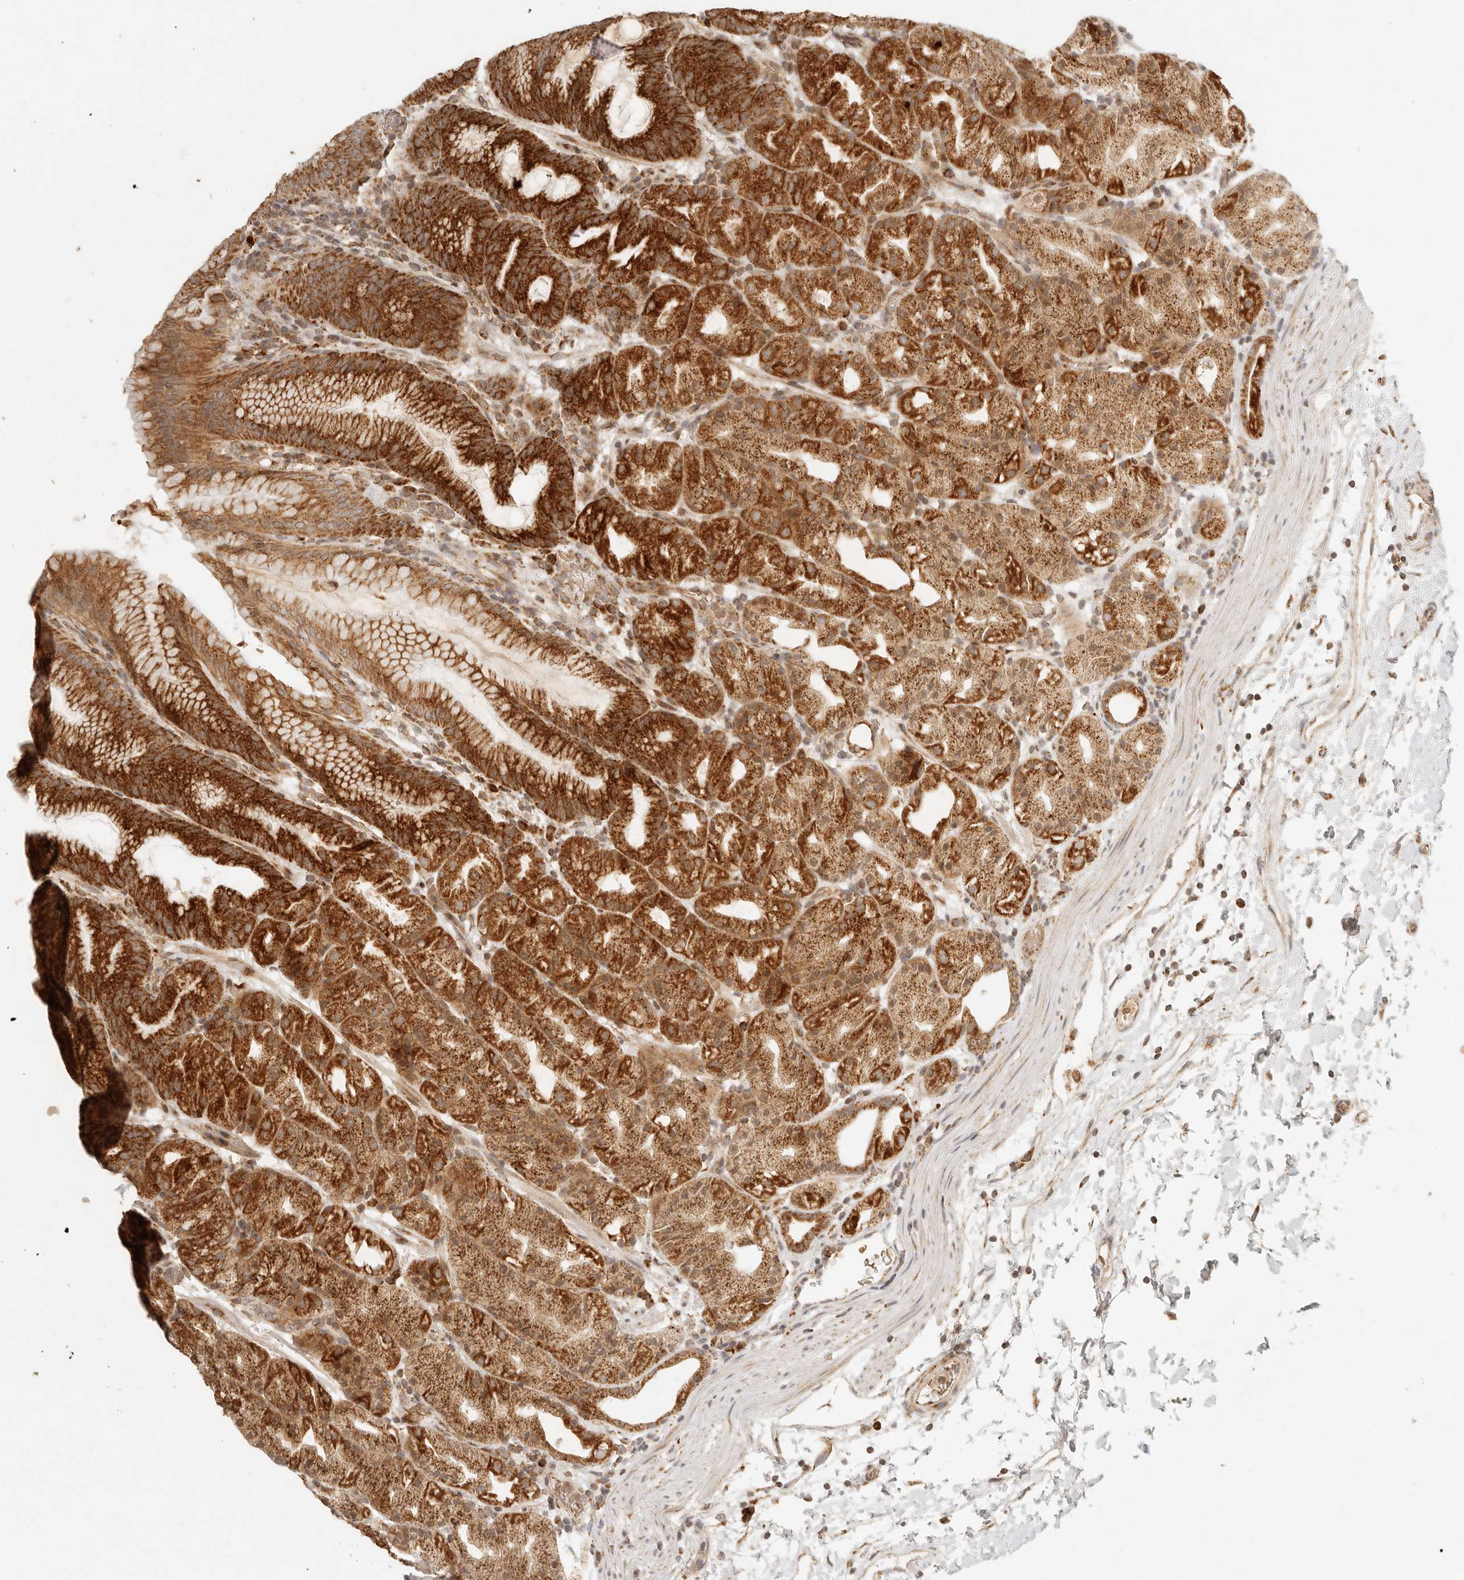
{"staining": {"intensity": "strong", "quantity": ">75%", "location": "cytoplasmic/membranous"}, "tissue": "stomach", "cell_type": "Glandular cells", "image_type": "normal", "snomed": [{"axis": "morphology", "description": "Normal tissue, NOS"}, {"axis": "topography", "description": "Stomach, upper"}], "caption": "Immunohistochemistry staining of benign stomach, which displays high levels of strong cytoplasmic/membranous staining in about >75% of glandular cells indicating strong cytoplasmic/membranous protein expression. The staining was performed using DAB (brown) for protein detection and nuclei were counterstained in hematoxylin (blue).", "gene": "MRPL55", "patient": {"sex": "male", "age": 48}}